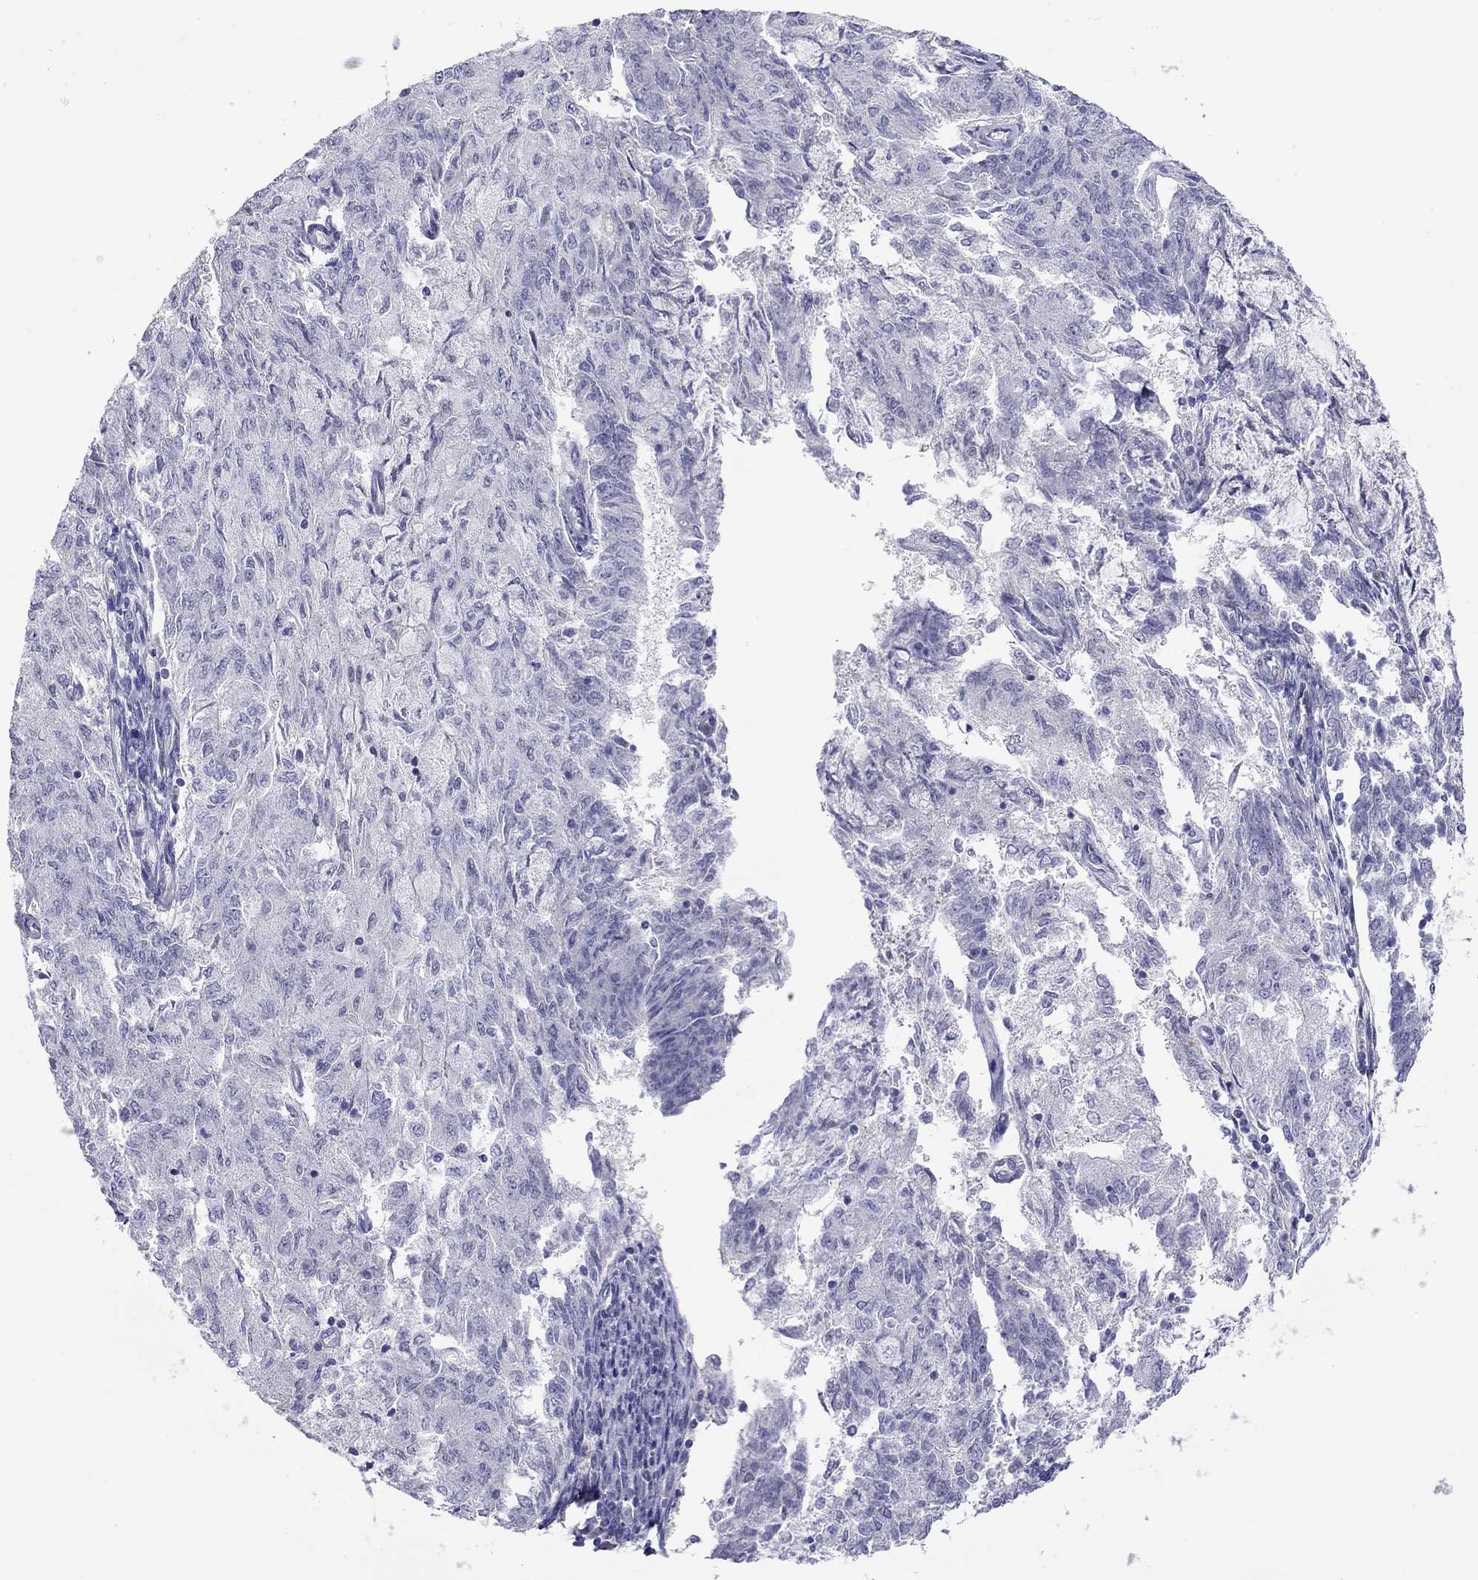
{"staining": {"intensity": "negative", "quantity": "none", "location": "none"}, "tissue": "endometrial cancer", "cell_type": "Tumor cells", "image_type": "cancer", "snomed": [{"axis": "morphology", "description": "Adenocarcinoma, NOS"}, {"axis": "topography", "description": "Endometrium"}], "caption": "High power microscopy photomicrograph of an IHC micrograph of endometrial cancer (adenocarcinoma), revealing no significant positivity in tumor cells.", "gene": "RTL1", "patient": {"sex": "female", "age": 82}}